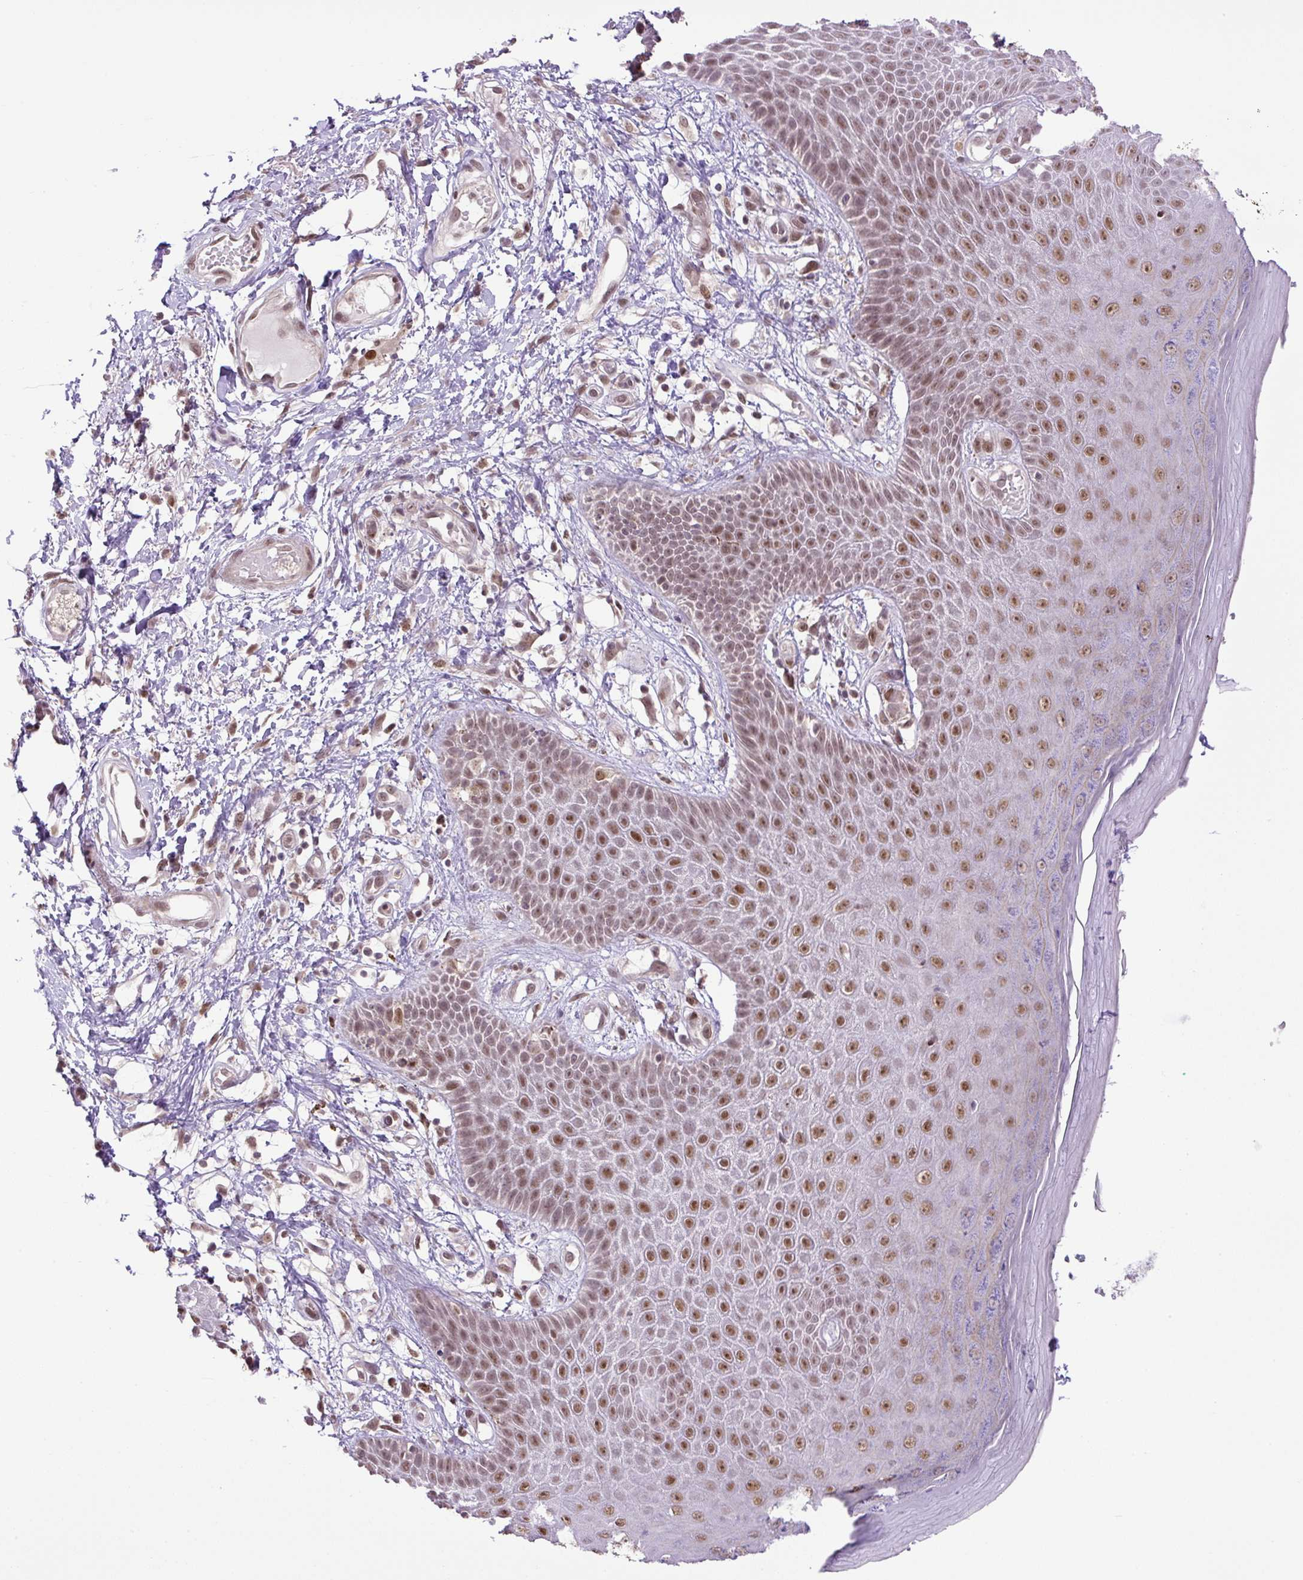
{"staining": {"intensity": "moderate", "quantity": ">75%", "location": "nuclear"}, "tissue": "skin", "cell_type": "Epidermal cells", "image_type": "normal", "snomed": [{"axis": "morphology", "description": "Normal tissue, NOS"}, {"axis": "topography", "description": "Anal"}, {"axis": "topography", "description": "Peripheral nerve tissue"}], "caption": "This histopathology image shows immunohistochemistry (IHC) staining of normal human skin, with medium moderate nuclear positivity in about >75% of epidermal cells.", "gene": "KPNA1", "patient": {"sex": "male", "age": 78}}